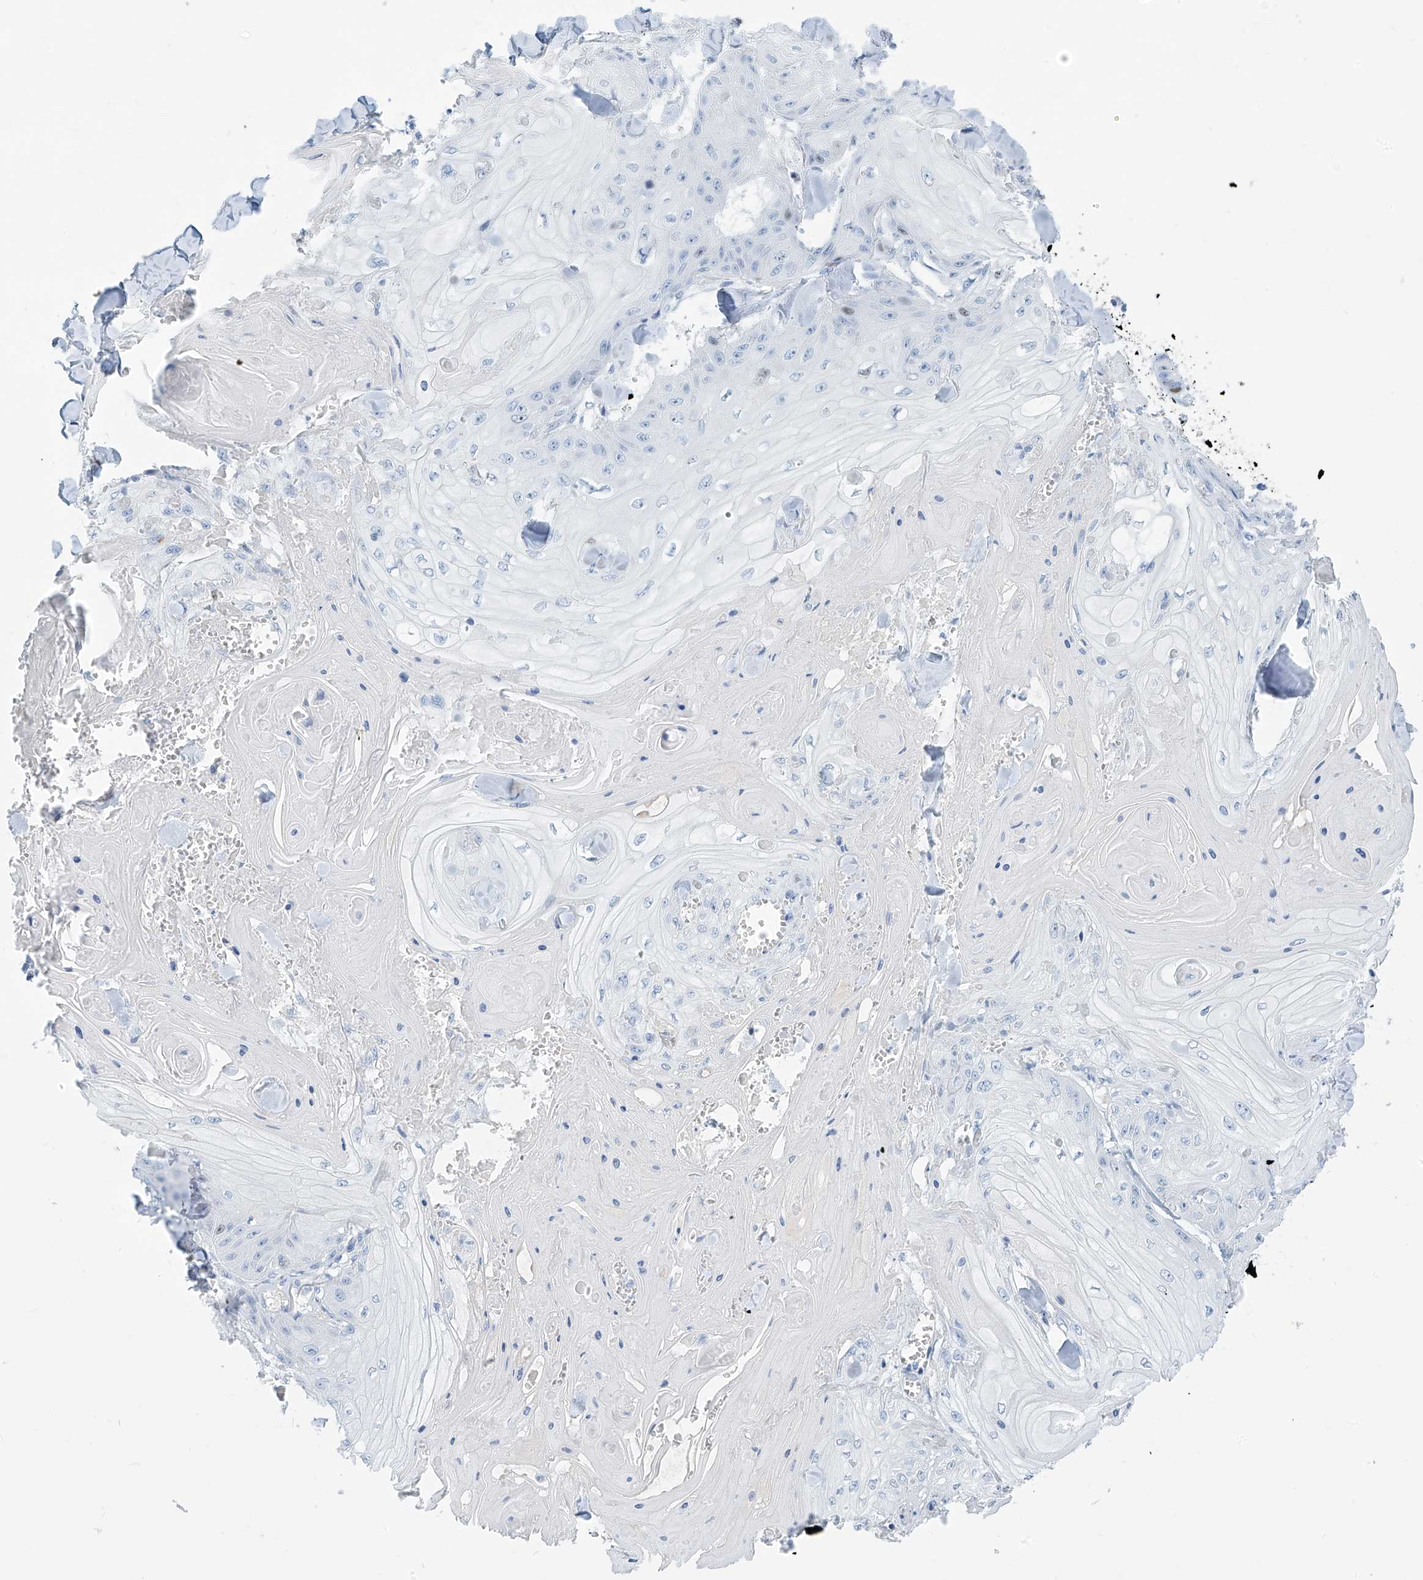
{"staining": {"intensity": "negative", "quantity": "none", "location": "none"}, "tissue": "skin cancer", "cell_type": "Tumor cells", "image_type": "cancer", "snomed": [{"axis": "morphology", "description": "Squamous cell carcinoma, NOS"}, {"axis": "topography", "description": "Skin"}], "caption": "Protein analysis of skin cancer exhibits no significant positivity in tumor cells.", "gene": "SGO2", "patient": {"sex": "male", "age": 74}}